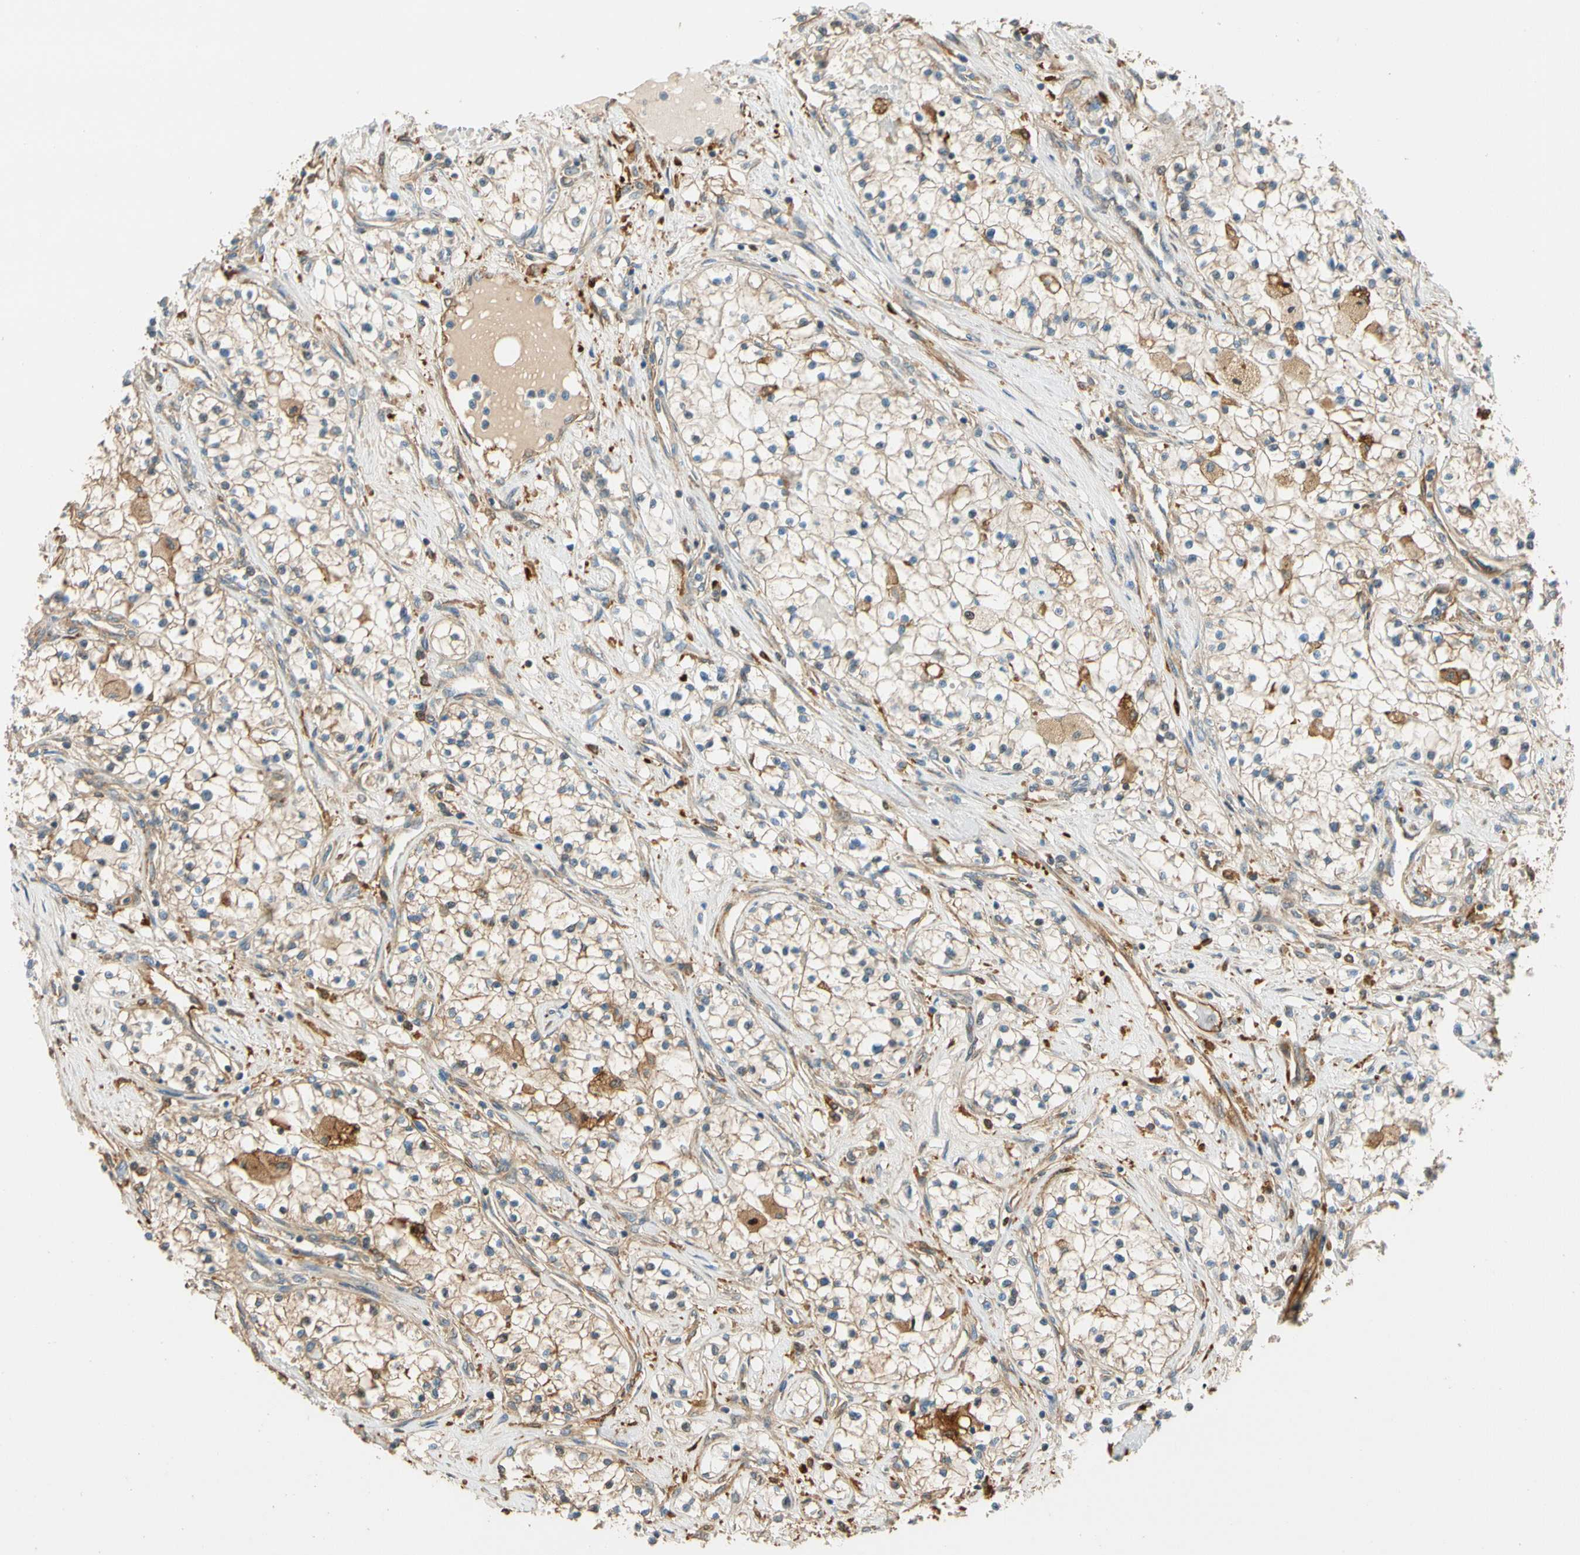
{"staining": {"intensity": "weak", "quantity": "25%-75%", "location": "cytoplasmic/membranous"}, "tissue": "renal cancer", "cell_type": "Tumor cells", "image_type": "cancer", "snomed": [{"axis": "morphology", "description": "Adenocarcinoma, NOS"}, {"axis": "topography", "description": "Kidney"}], "caption": "Immunohistochemistry of human renal cancer (adenocarcinoma) reveals low levels of weak cytoplasmic/membranous staining in approximately 25%-75% of tumor cells. The staining was performed using DAB (3,3'-diaminobenzidine) to visualize the protein expression in brown, while the nuclei were stained in blue with hematoxylin (Magnification: 20x).", "gene": "PARP14", "patient": {"sex": "male", "age": 68}}